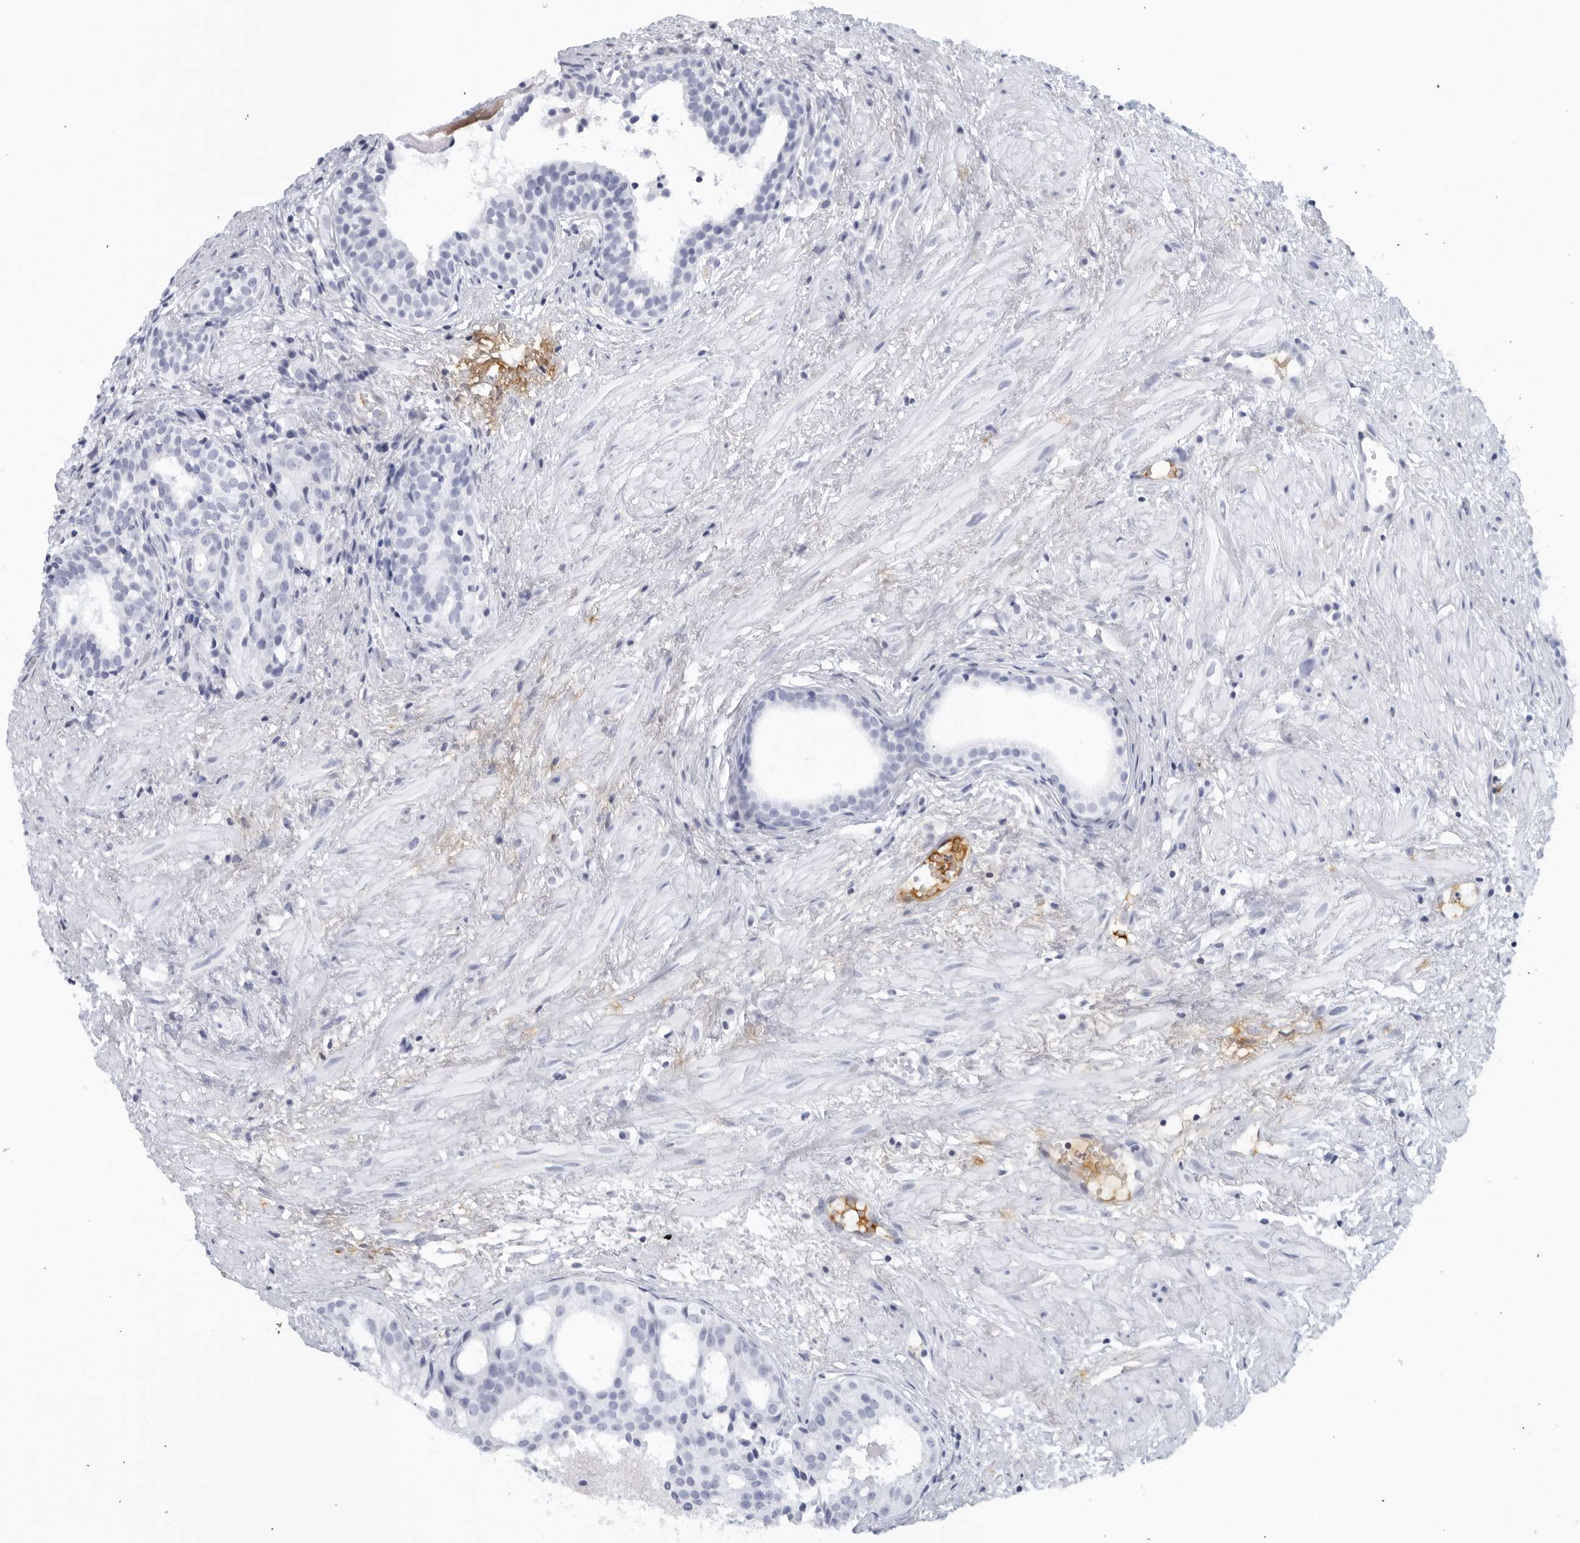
{"staining": {"intensity": "negative", "quantity": "none", "location": "none"}, "tissue": "prostate cancer", "cell_type": "Tumor cells", "image_type": "cancer", "snomed": [{"axis": "morphology", "description": "Adenocarcinoma, Low grade"}, {"axis": "topography", "description": "Prostate"}], "caption": "Human prostate adenocarcinoma (low-grade) stained for a protein using immunohistochemistry exhibits no positivity in tumor cells.", "gene": "FGG", "patient": {"sex": "male", "age": 88}}